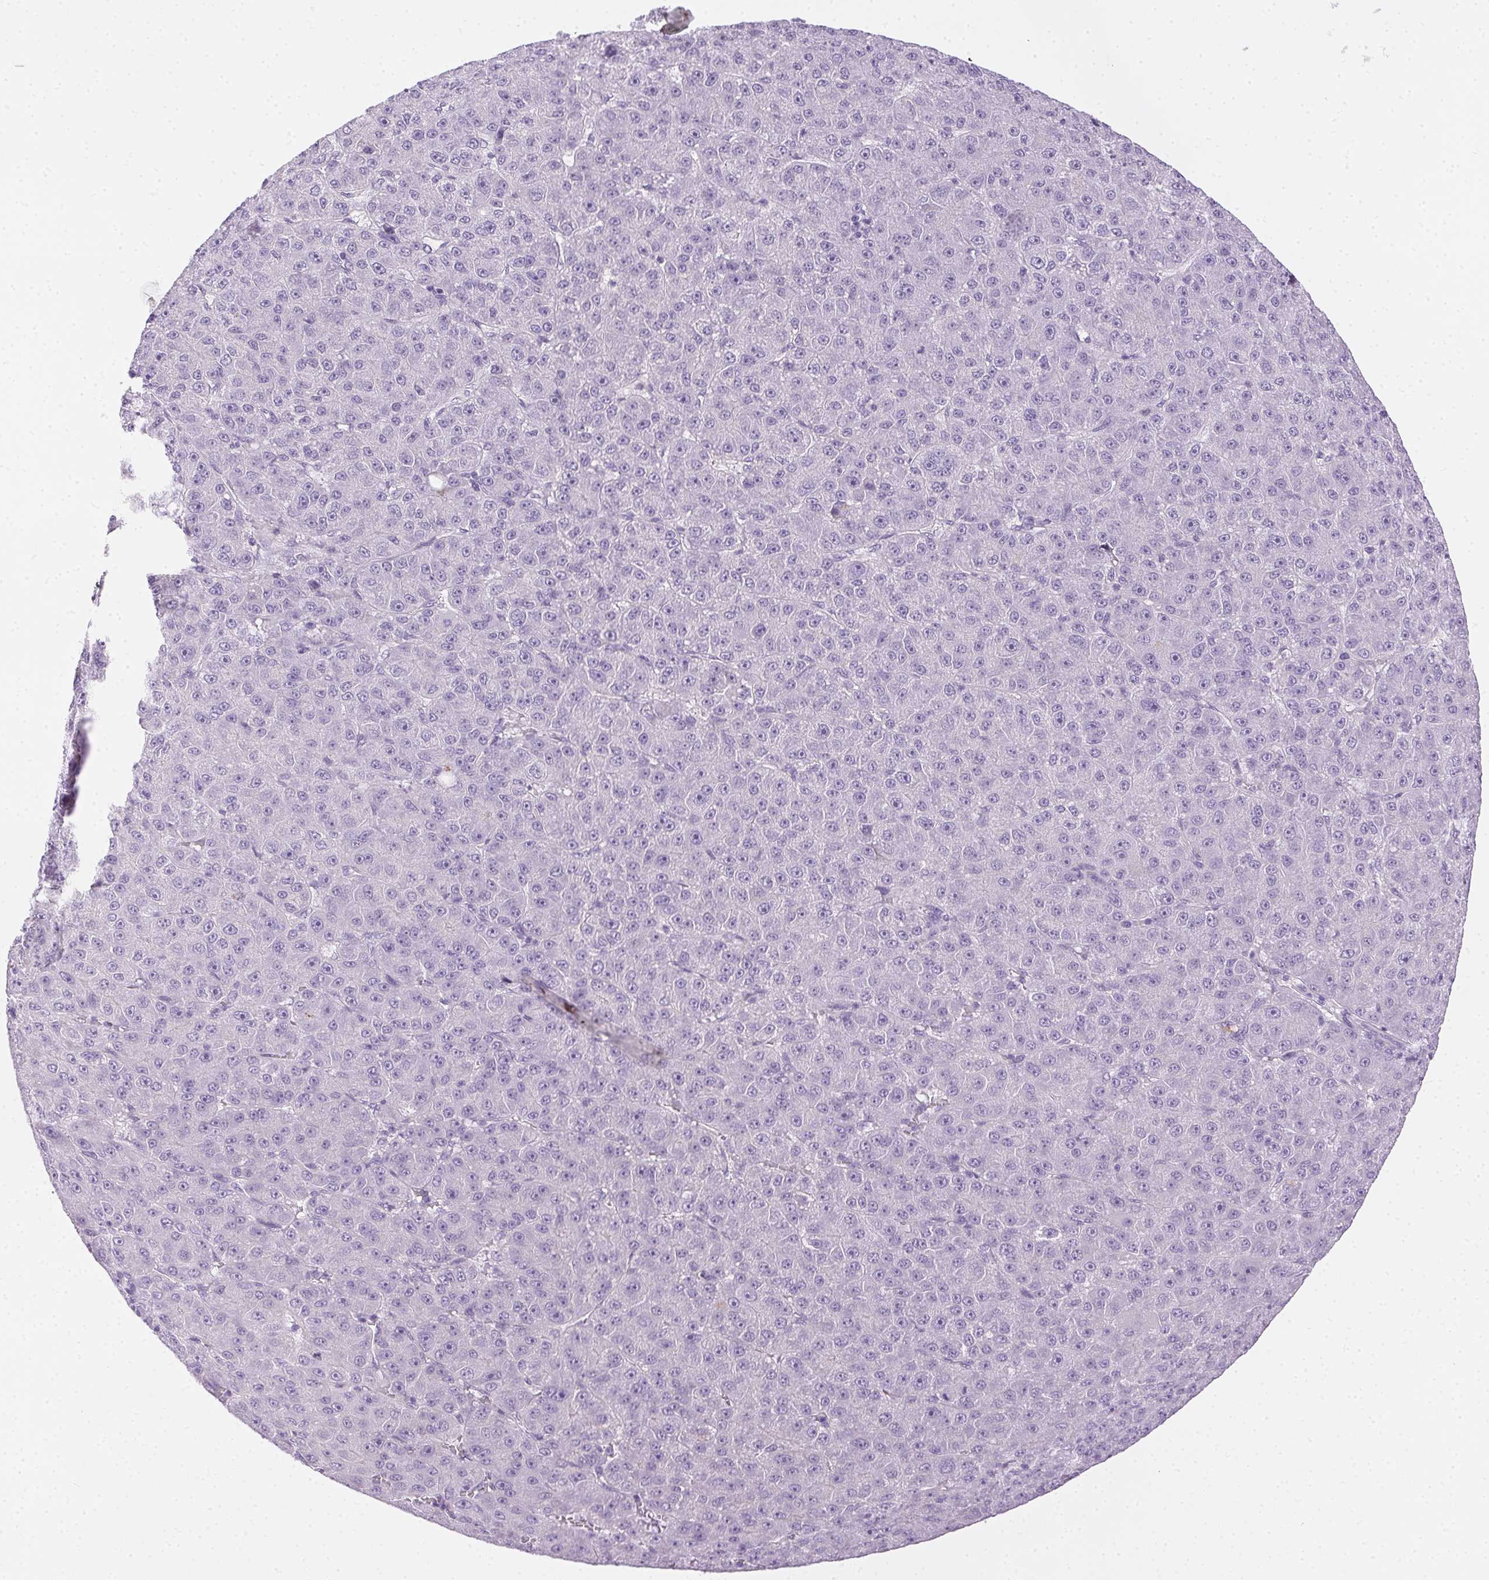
{"staining": {"intensity": "negative", "quantity": "none", "location": "none"}, "tissue": "liver cancer", "cell_type": "Tumor cells", "image_type": "cancer", "snomed": [{"axis": "morphology", "description": "Carcinoma, Hepatocellular, NOS"}, {"axis": "topography", "description": "Liver"}], "caption": "This is an IHC histopathology image of human hepatocellular carcinoma (liver). There is no staining in tumor cells.", "gene": "C20orf85", "patient": {"sex": "male", "age": 67}}